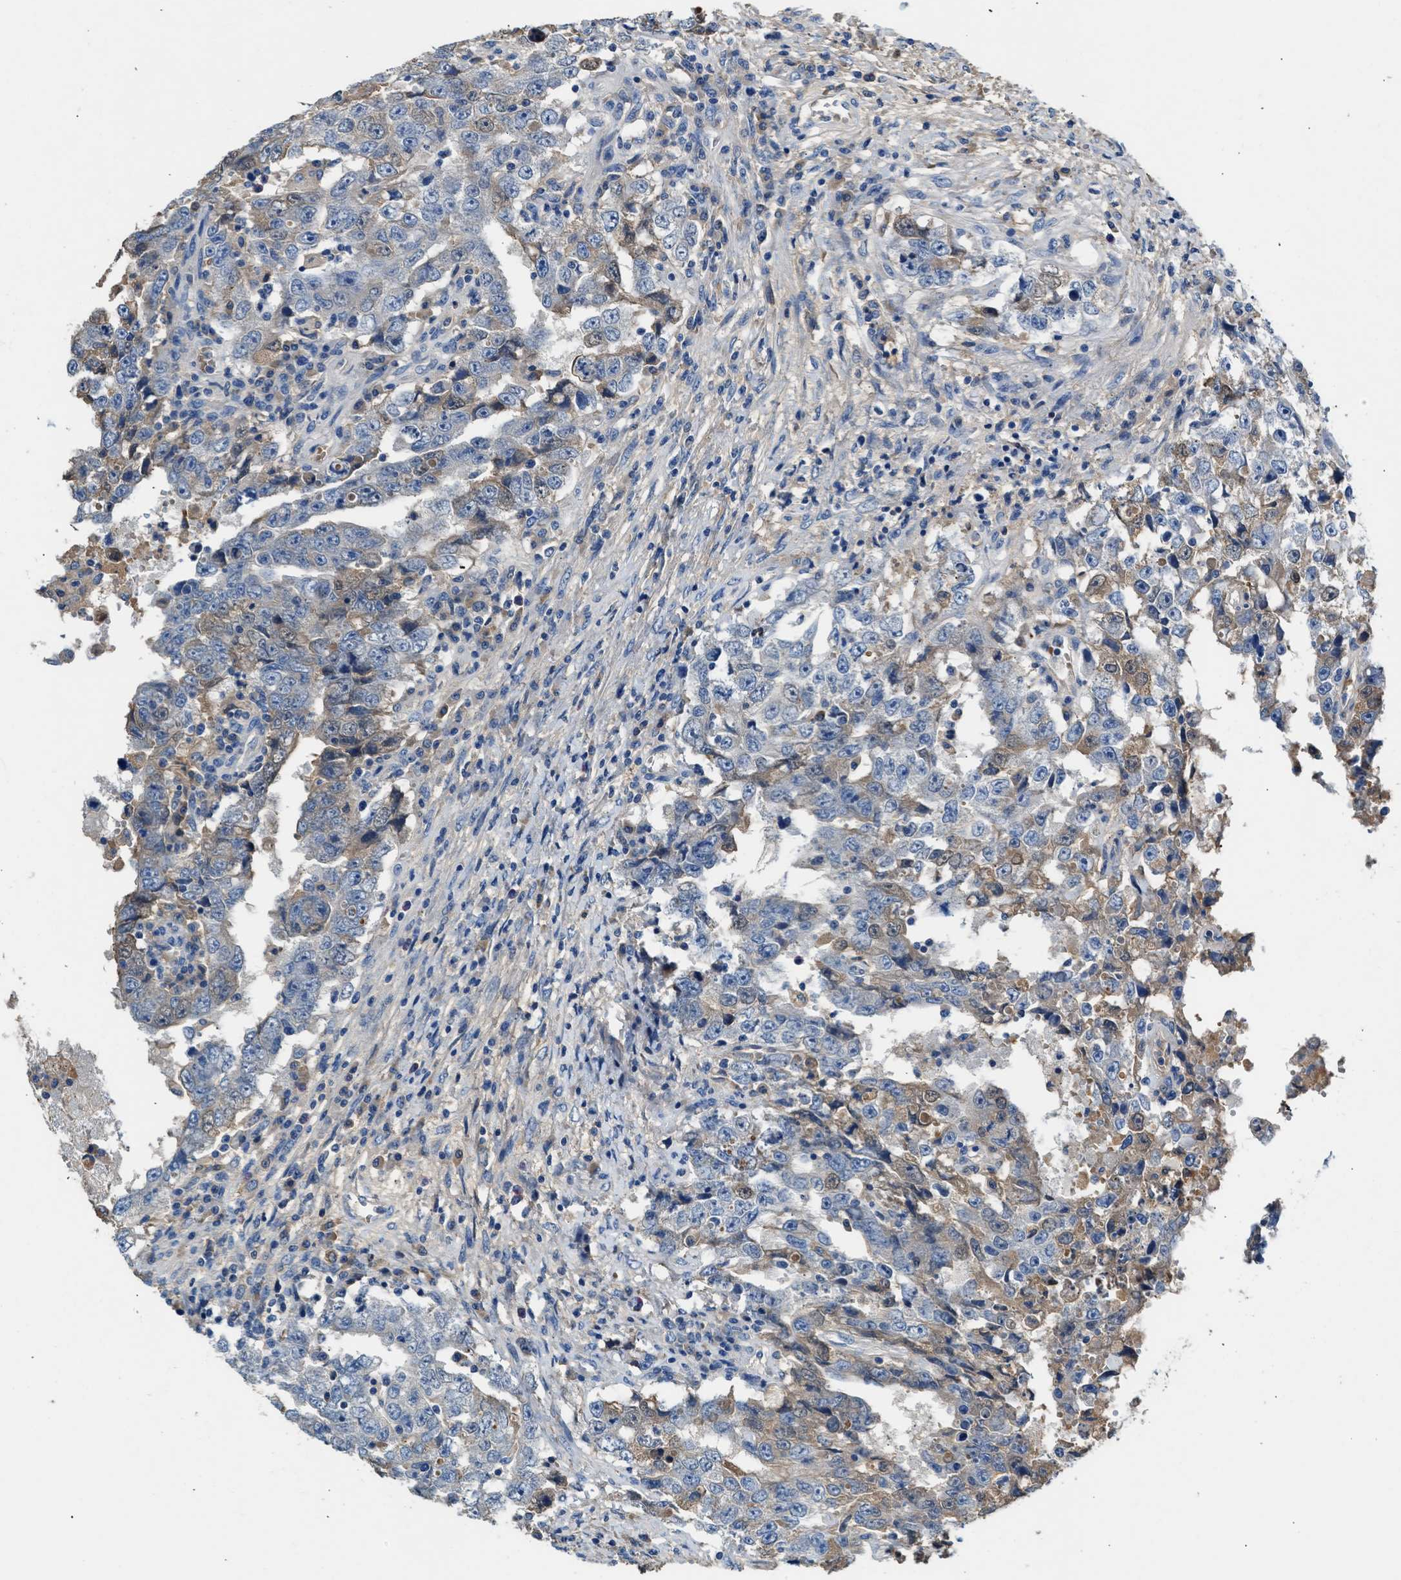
{"staining": {"intensity": "weak", "quantity": "<25%", "location": "cytoplasmic/membranous"}, "tissue": "testis cancer", "cell_type": "Tumor cells", "image_type": "cancer", "snomed": [{"axis": "morphology", "description": "Carcinoma, Embryonal, NOS"}, {"axis": "topography", "description": "Testis"}], "caption": "IHC image of testis cancer (embryonal carcinoma) stained for a protein (brown), which shows no expression in tumor cells.", "gene": "RWDD2B", "patient": {"sex": "male", "age": 26}}